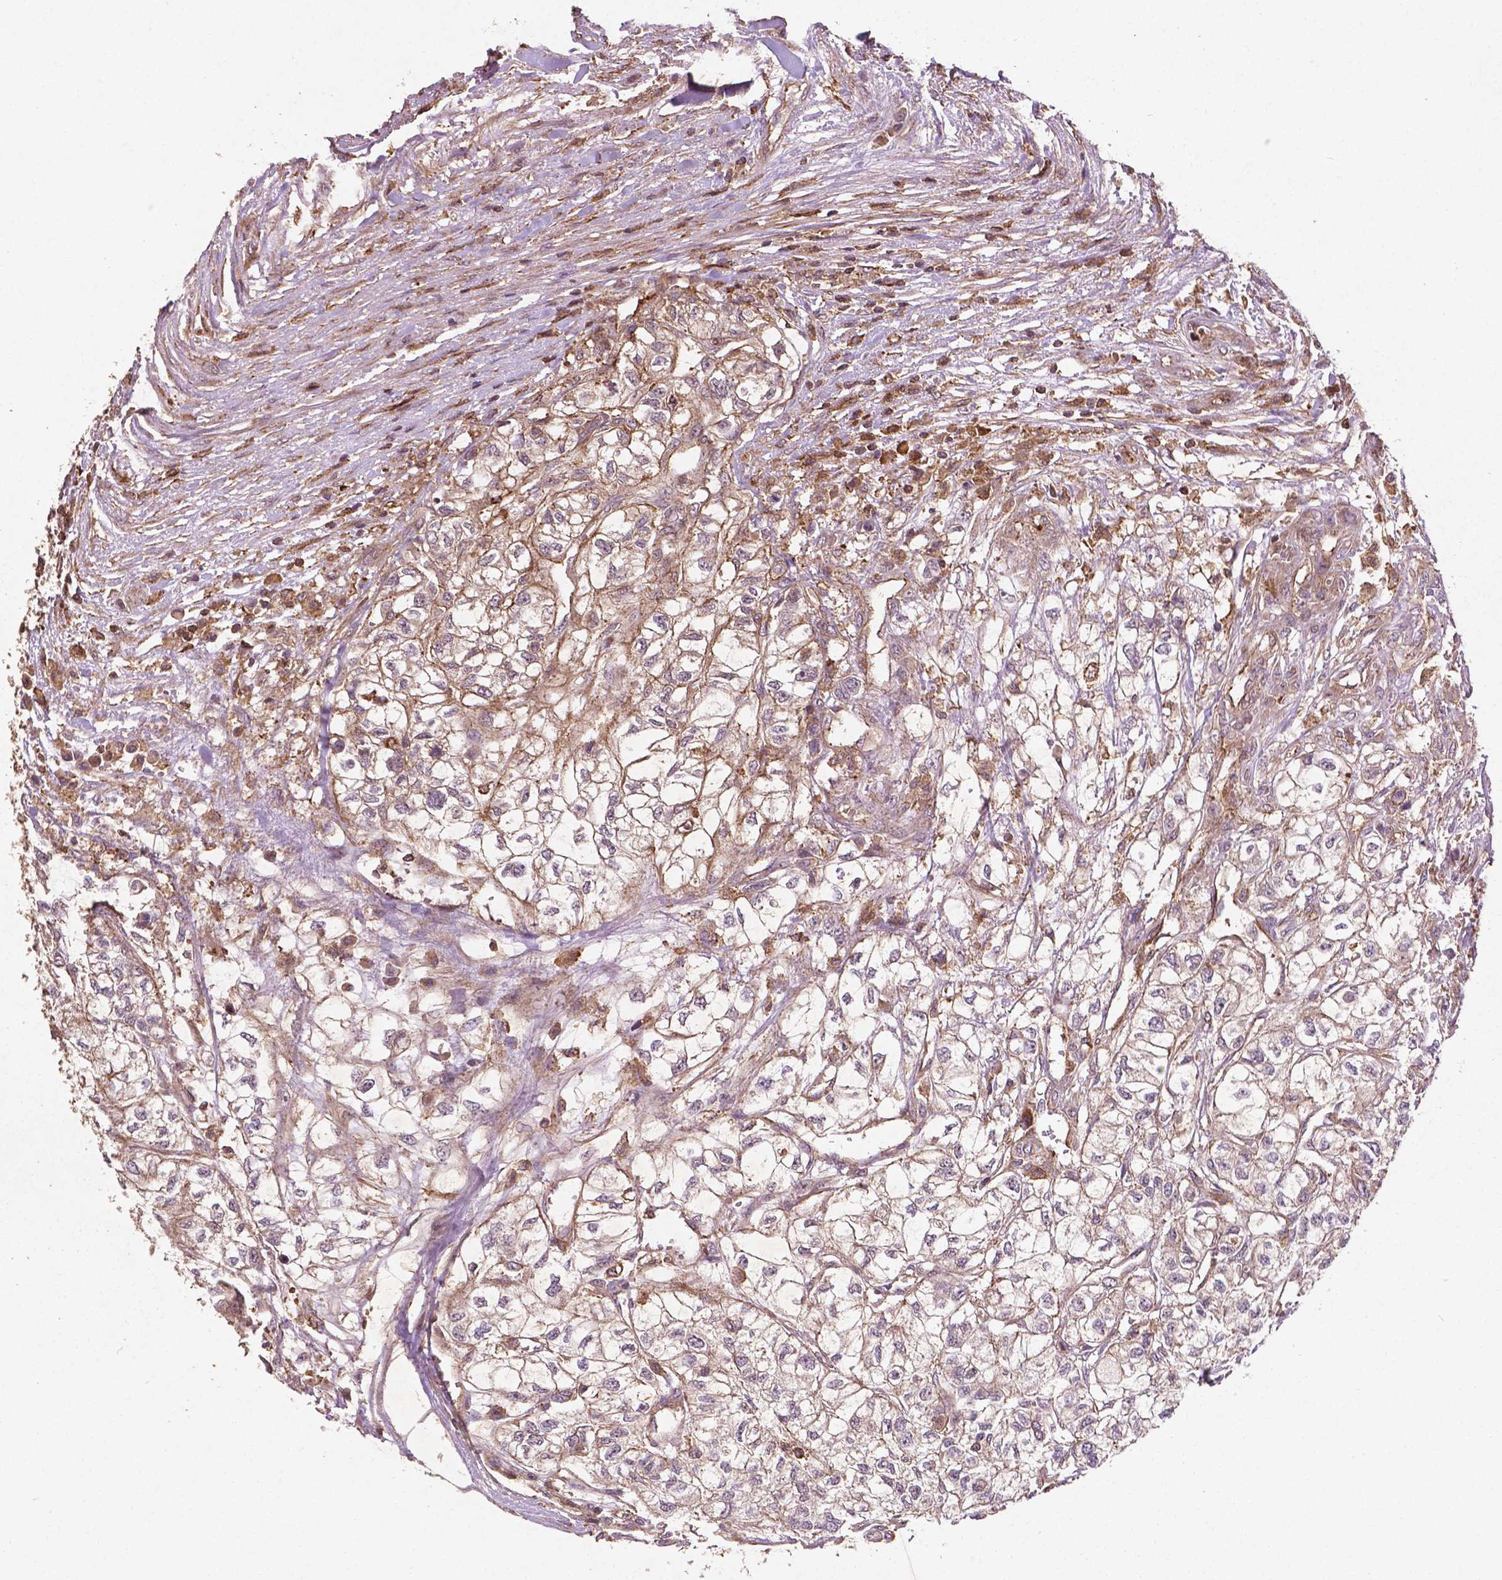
{"staining": {"intensity": "moderate", "quantity": "25%-75%", "location": "cytoplasmic/membranous"}, "tissue": "renal cancer", "cell_type": "Tumor cells", "image_type": "cancer", "snomed": [{"axis": "morphology", "description": "Adenocarcinoma, NOS"}, {"axis": "topography", "description": "Kidney"}], "caption": "Protein expression analysis of human renal cancer reveals moderate cytoplasmic/membranous staining in about 25%-75% of tumor cells.", "gene": "ZMYND19", "patient": {"sex": "male", "age": 56}}